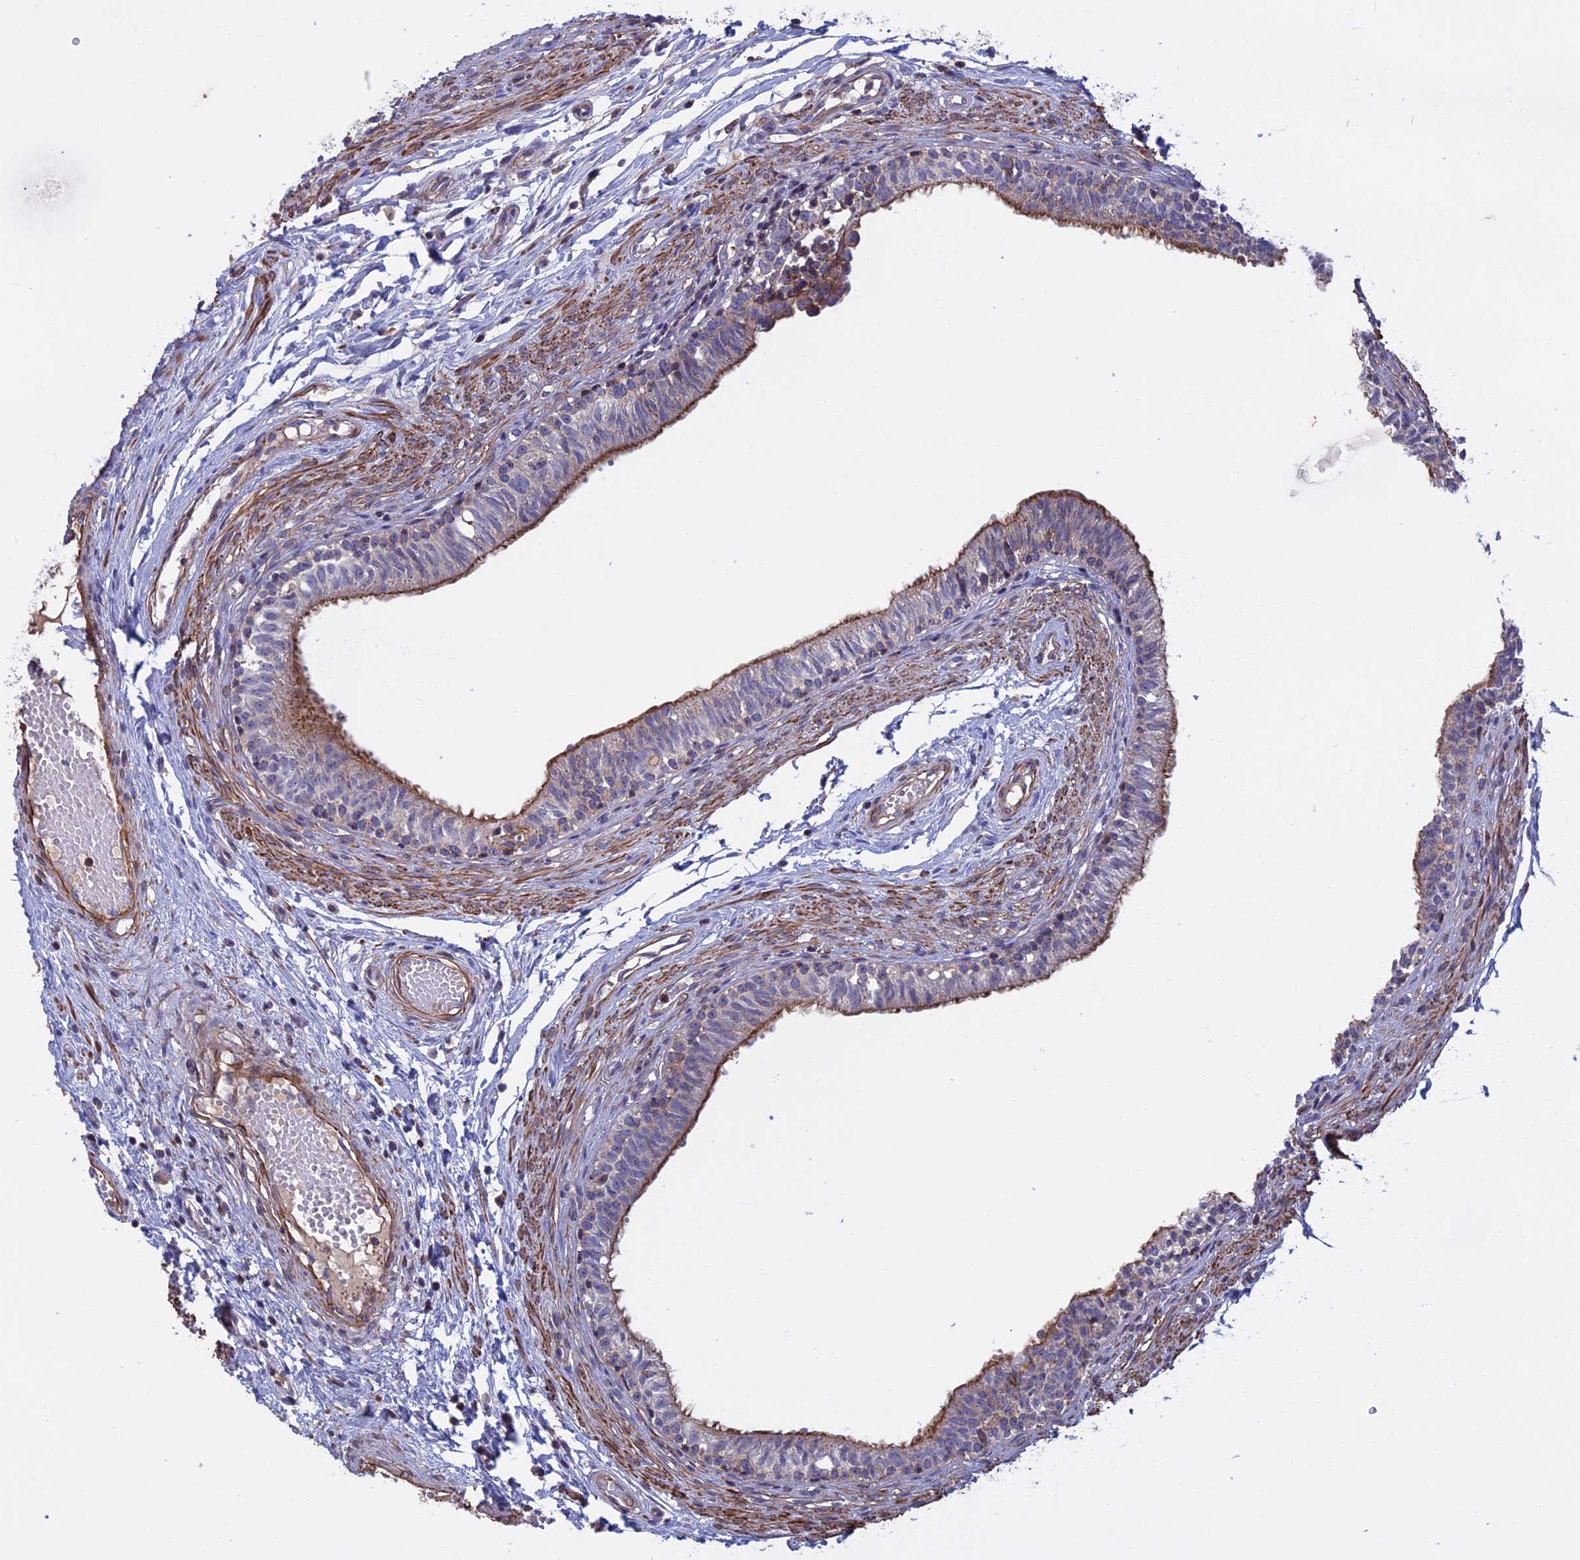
{"staining": {"intensity": "moderate", "quantity": ">75%", "location": "cytoplasmic/membranous"}, "tissue": "epididymis", "cell_type": "Glandular cells", "image_type": "normal", "snomed": [{"axis": "morphology", "description": "Normal tissue, NOS"}, {"axis": "topography", "description": "Epididymis, spermatic cord, NOS"}], "caption": "Immunohistochemical staining of benign epididymis exhibits moderate cytoplasmic/membranous protein staining in about >75% of glandular cells.", "gene": "LYPD5", "patient": {"sex": "male", "age": 22}}